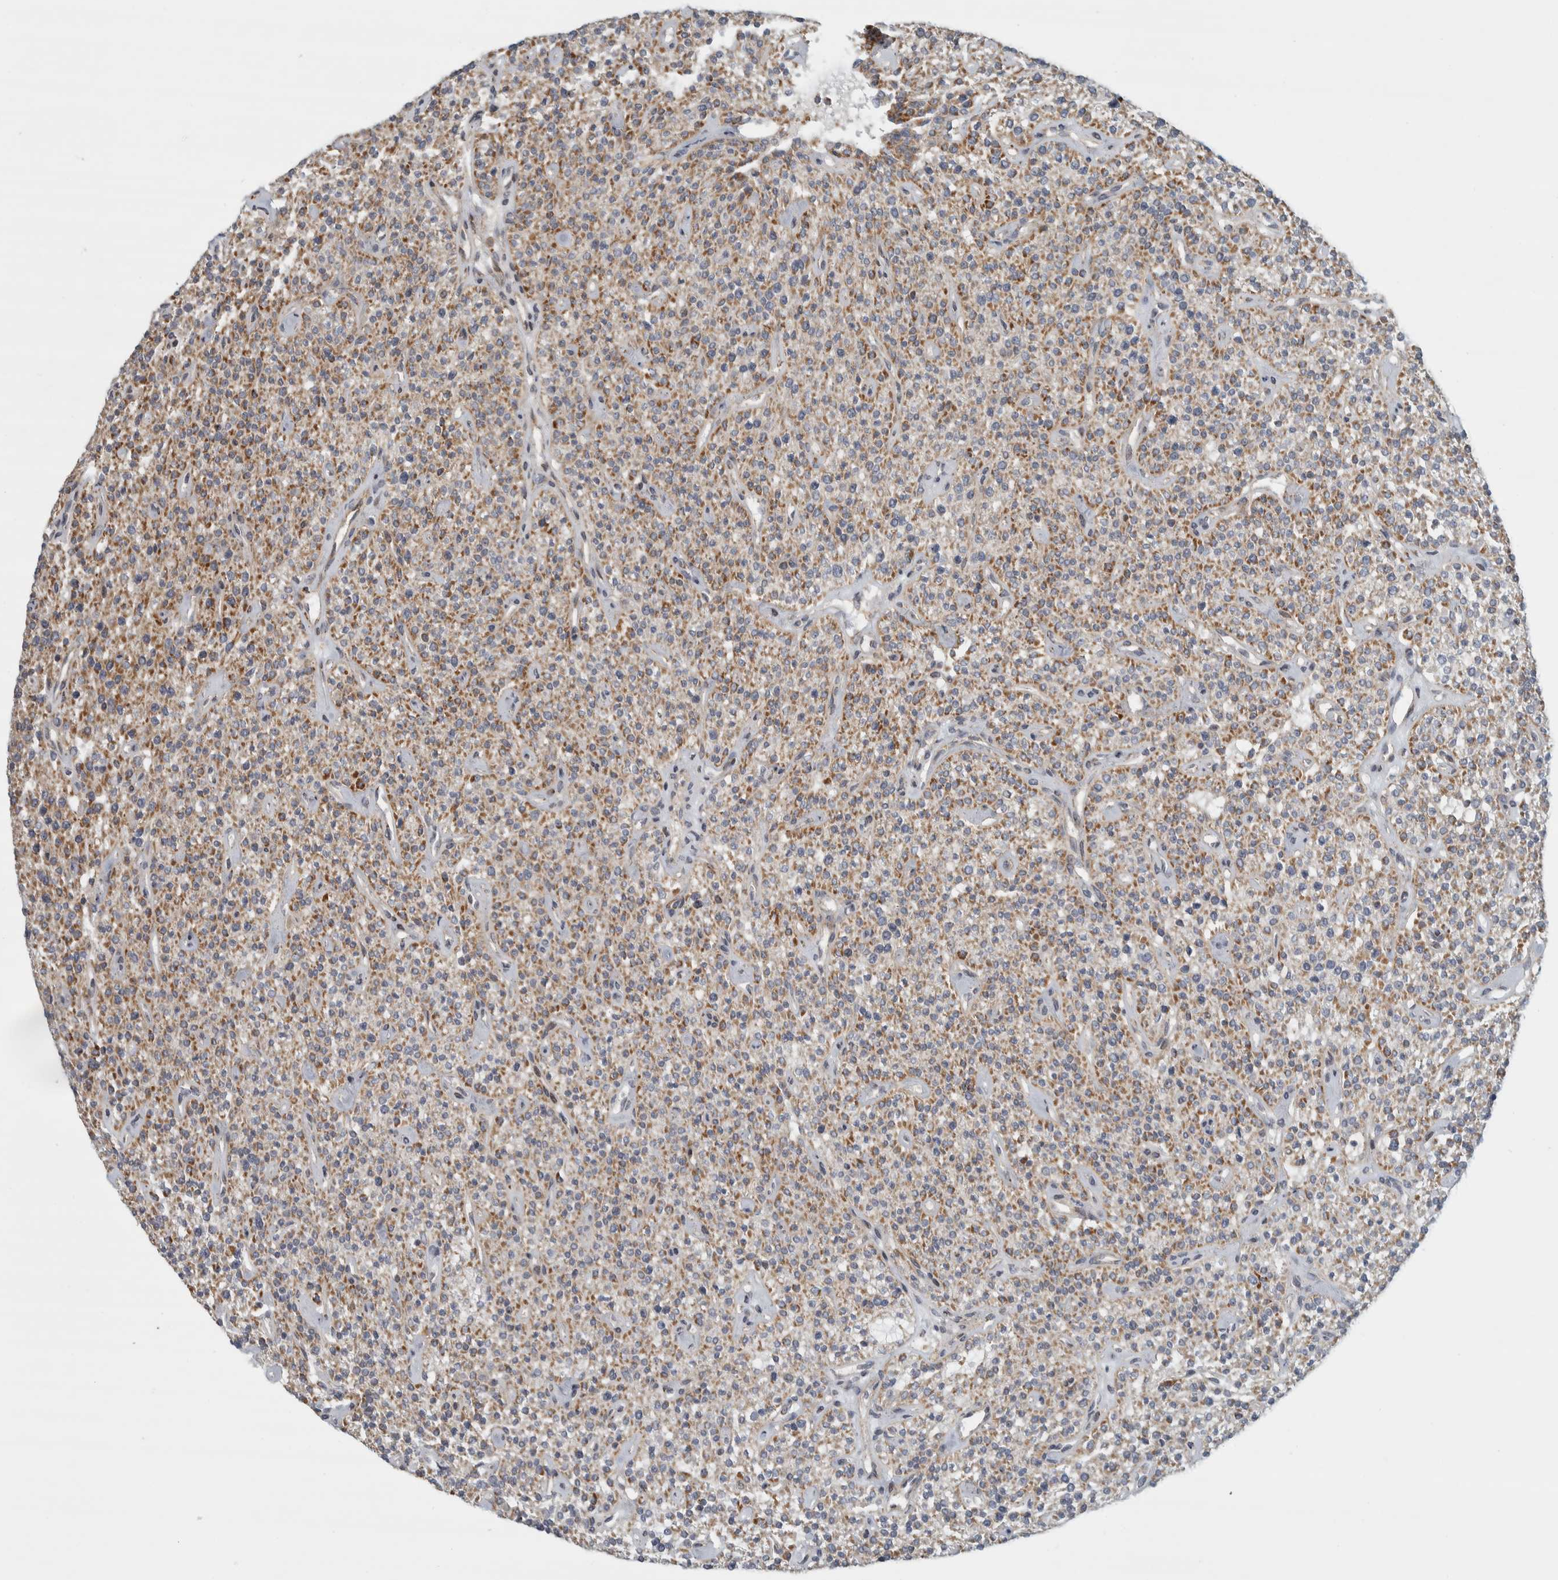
{"staining": {"intensity": "moderate", "quantity": "25%-75%", "location": "cytoplasmic/membranous"}, "tissue": "parathyroid gland", "cell_type": "Glandular cells", "image_type": "normal", "snomed": [{"axis": "morphology", "description": "Normal tissue, NOS"}, {"axis": "topography", "description": "Parathyroid gland"}], "caption": "Immunohistochemistry micrograph of unremarkable human parathyroid gland stained for a protein (brown), which reveals medium levels of moderate cytoplasmic/membranous expression in approximately 25%-75% of glandular cells.", "gene": "AFP", "patient": {"sex": "male", "age": 46}}